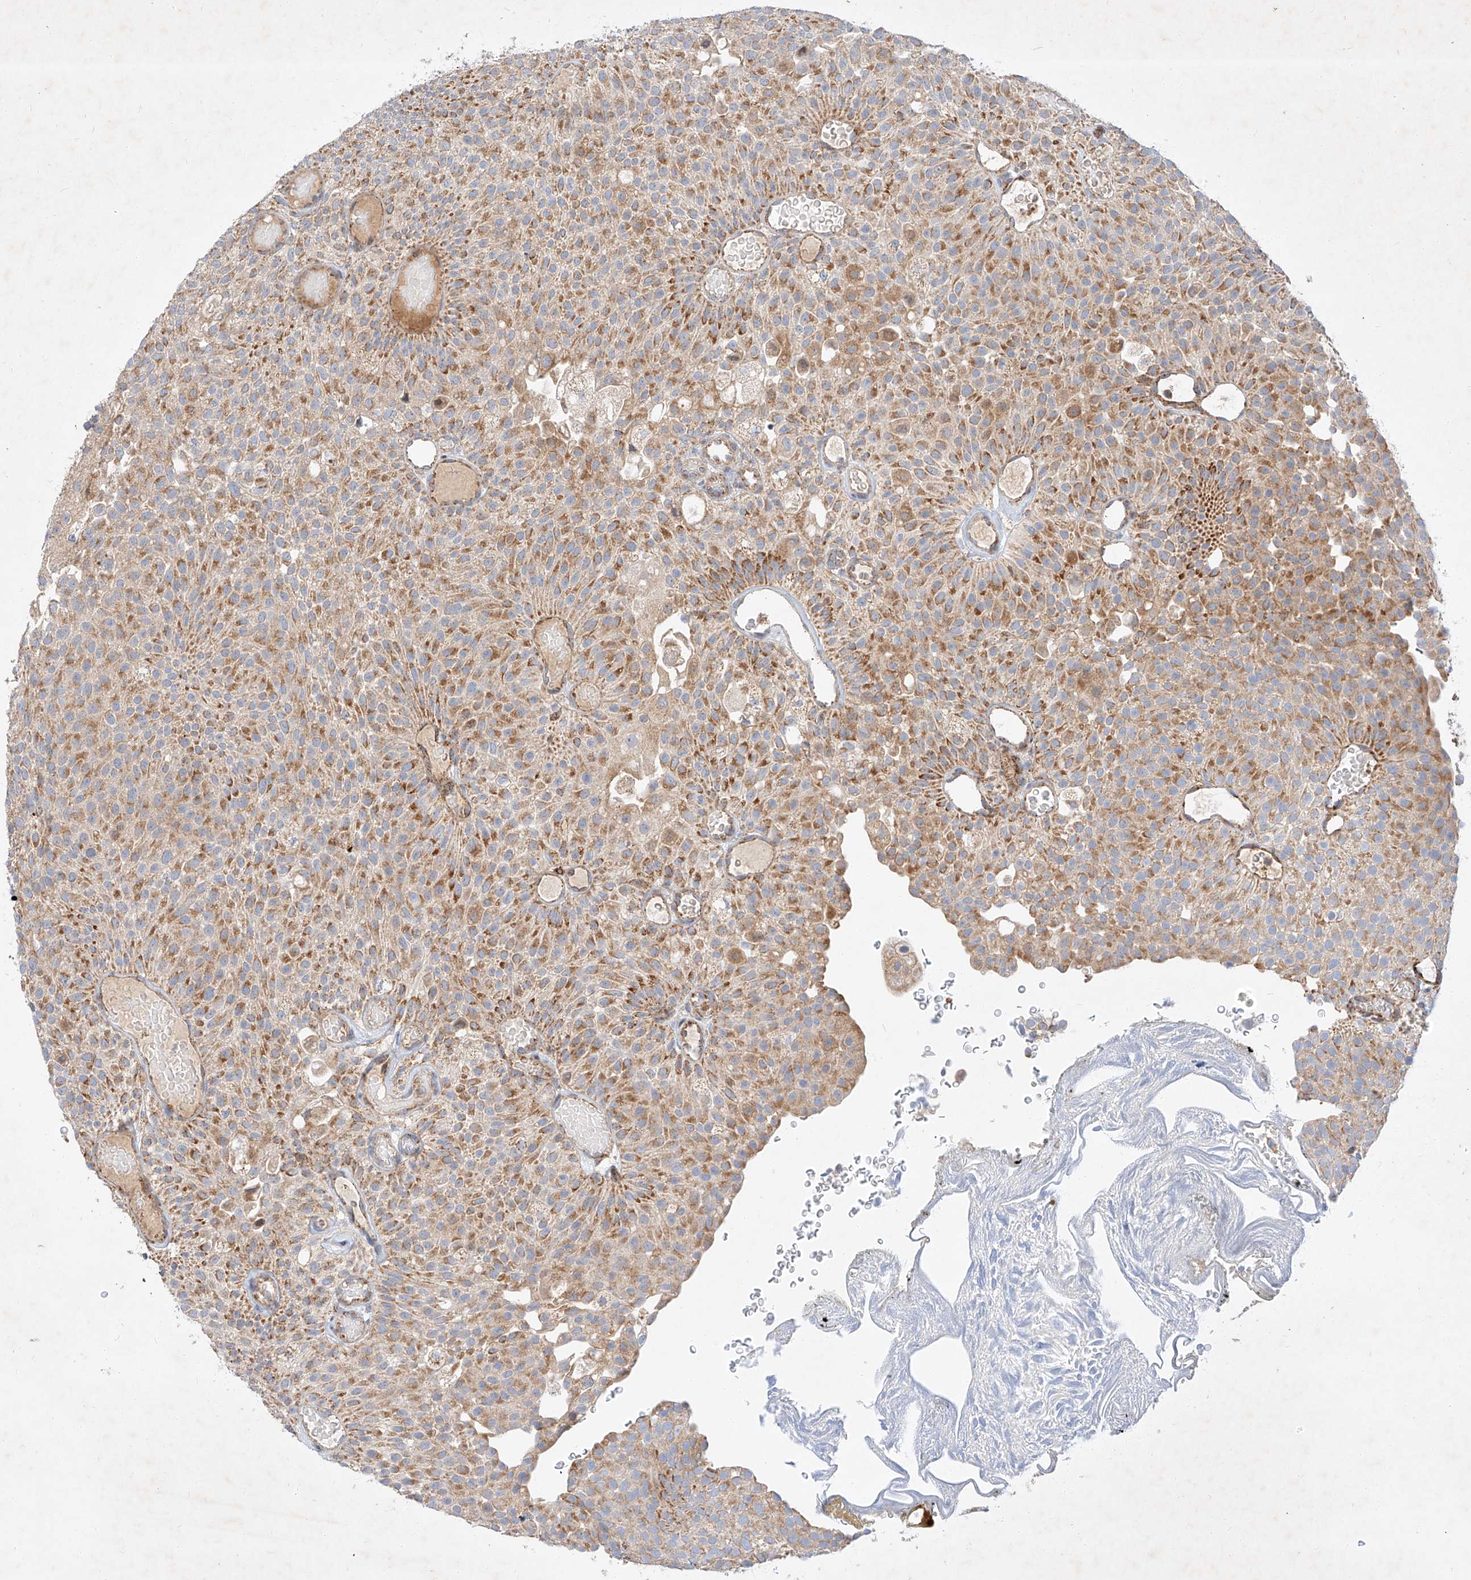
{"staining": {"intensity": "moderate", "quantity": ">75%", "location": "cytoplasmic/membranous"}, "tissue": "urothelial cancer", "cell_type": "Tumor cells", "image_type": "cancer", "snomed": [{"axis": "morphology", "description": "Urothelial carcinoma, Low grade"}, {"axis": "topography", "description": "Urinary bladder"}], "caption": "Protein expression by immunohistochemistry exhibits moderate cytoplasmic/membranous expression in approximately >75% of tumor cells in urothelial carcinoma (low-grade). (Stains: DAB (3,3'-diaminobenzidine) in brown, nuclei in blue, Microscopy: brightfield microscopy at high magnification).", "gene": "OSGEPL1", "patient": {"sex": "male", "age": 78}}